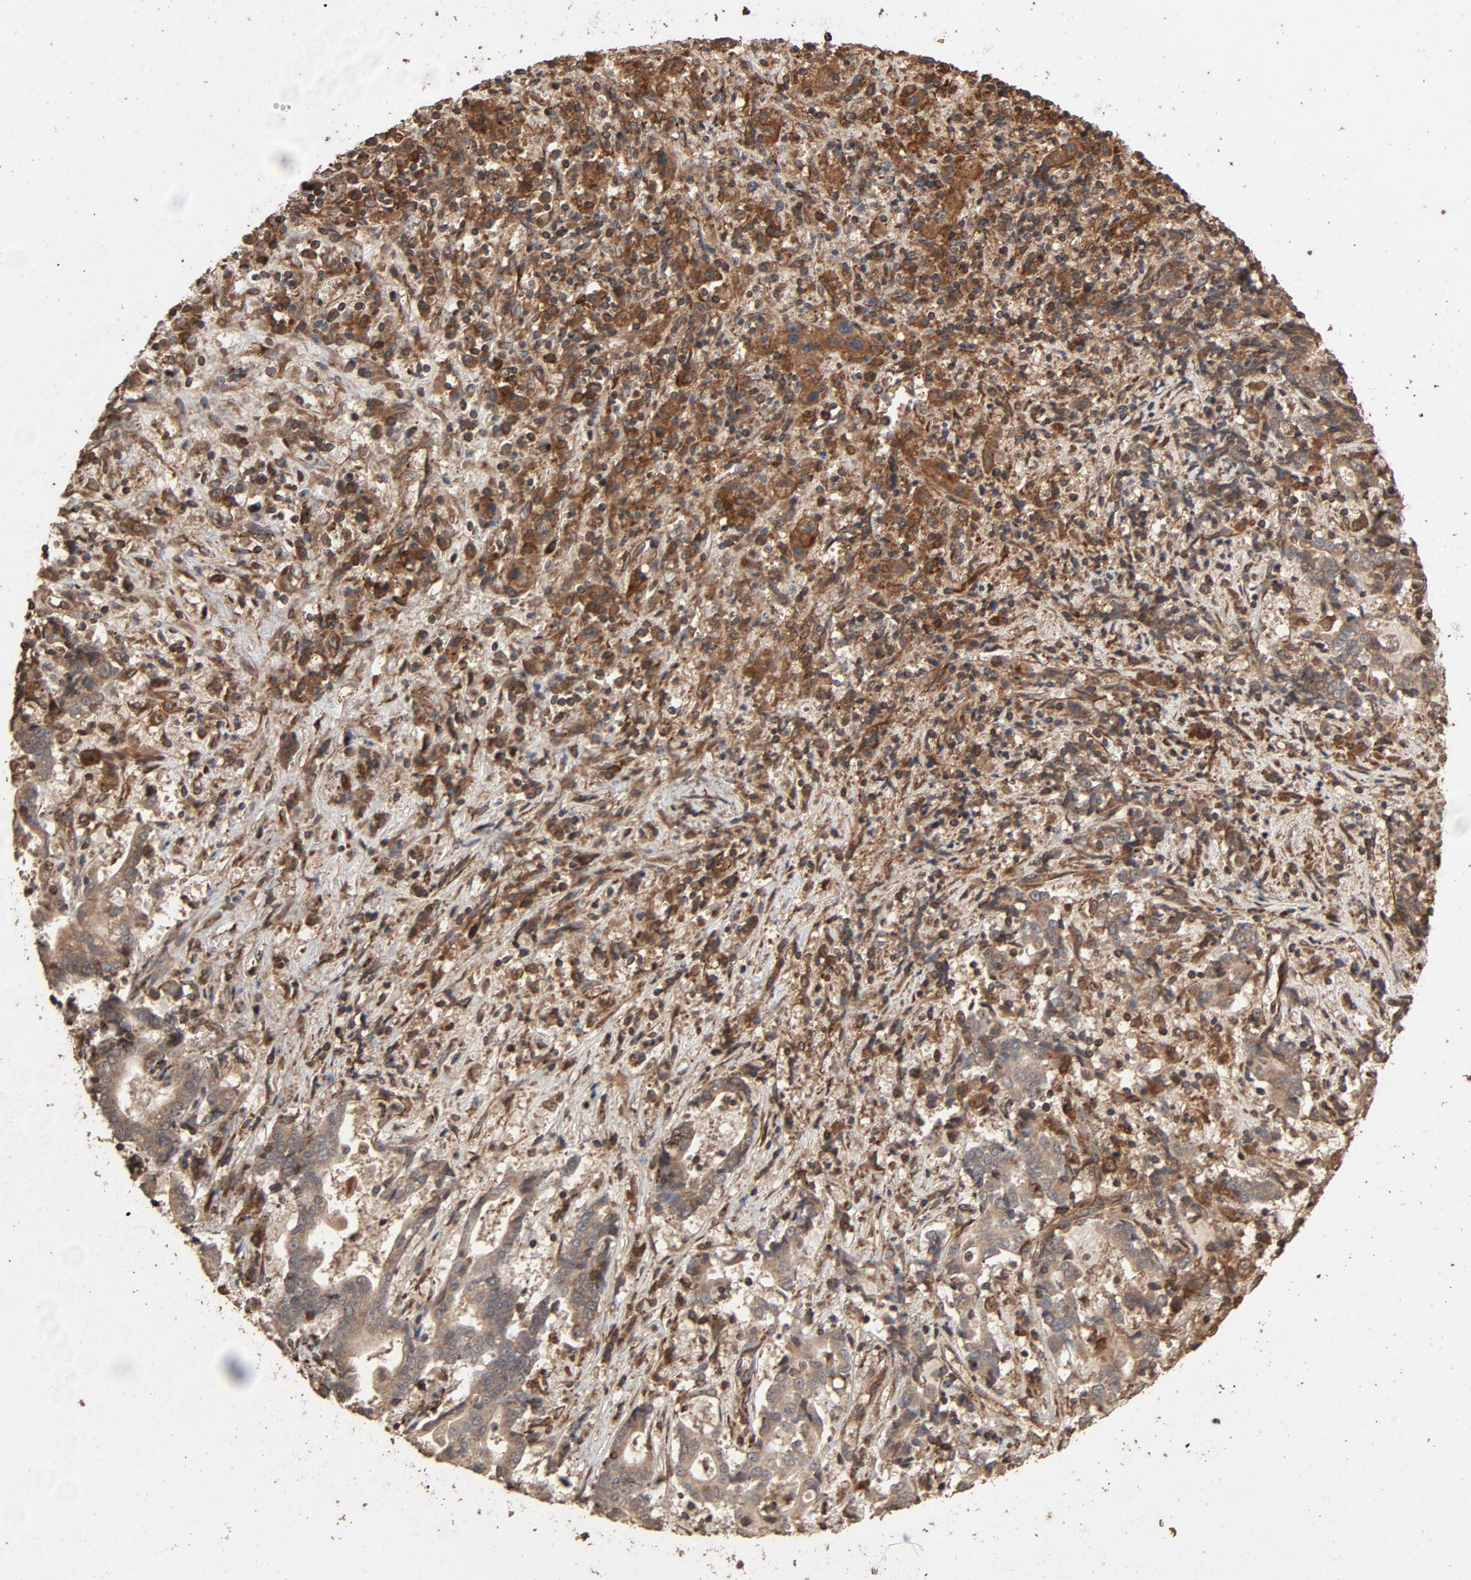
{"staining": {"intensity": "moderate", "quantity": "25%-75%", "location": "cytoplasmic/membranous"}, "tissue": "liver cancer", "cell_type": "Tumor cells", "image_type": "cancer", "snomed": [{"axis": "morphology", "description": "Cholangiocarcinoma"}, {"axis": "topography", "description": "Liver"}], "caption": "Human liver cancer (cholangiocarcinoma) stained with a protein marker reveals moderate staining in tumor cells.", "gene": "RPS6KA6", "patient": {"sex": "male", "age": 57}}